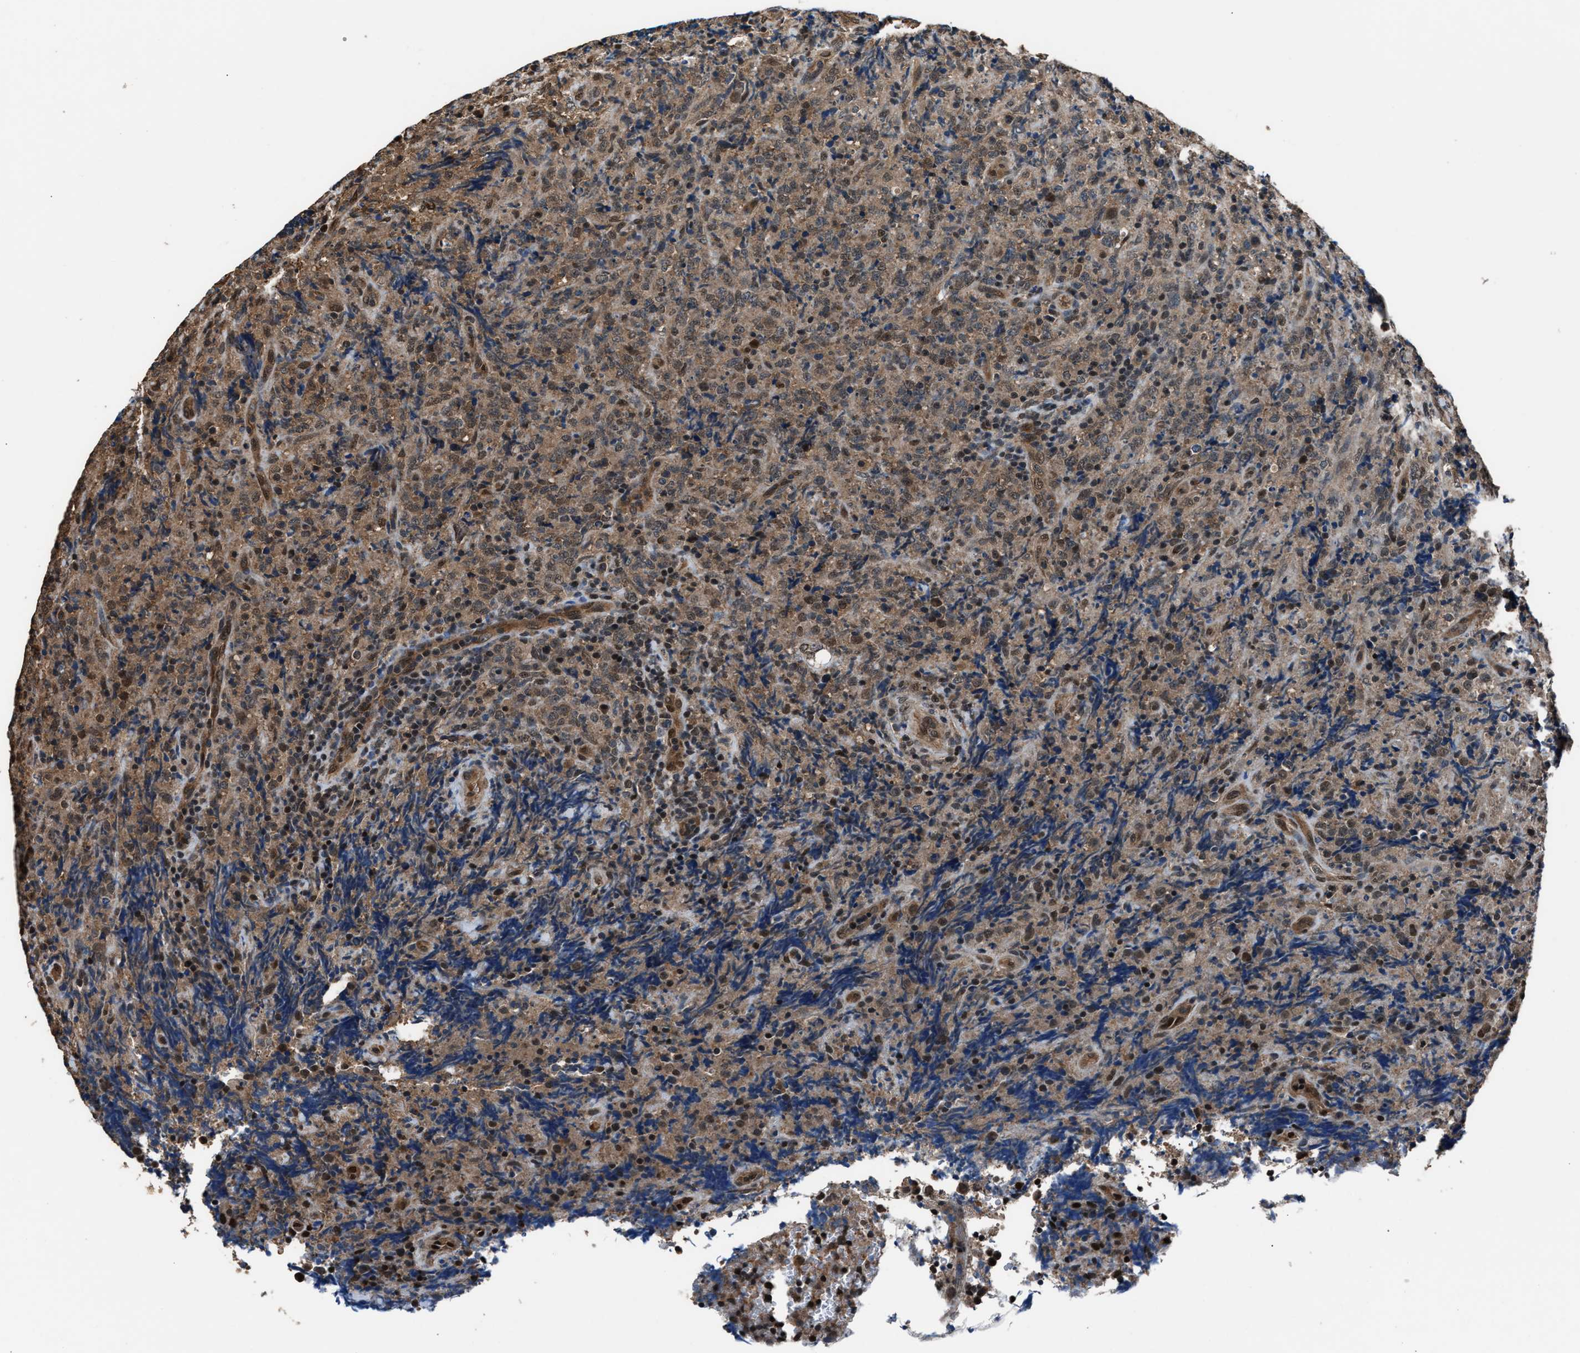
{"staining": {"intensity": "moderate", "quantity": ">75%", "location": "cytoplasmic/membranous,nuclear"}, "tissue": "lymphoma", "cell_type": "Tumor cells", "image_type": "cancer", "snomed": [{"axis": "morphology", "description": "Malignant lymphoma, non-Hodgkin's type, High grade"}, {"axis": "topography", "description": "Tonsil"}], "caption": "Moderate cytoplasmic/membranous and nuclear positivity is seen in approximately >75% of tumor cells in malignant lymphoma, non-Hodgkin's type (high-grade).", "gene": "DFFA", "patient": {"sex": "female", "age": 36}}